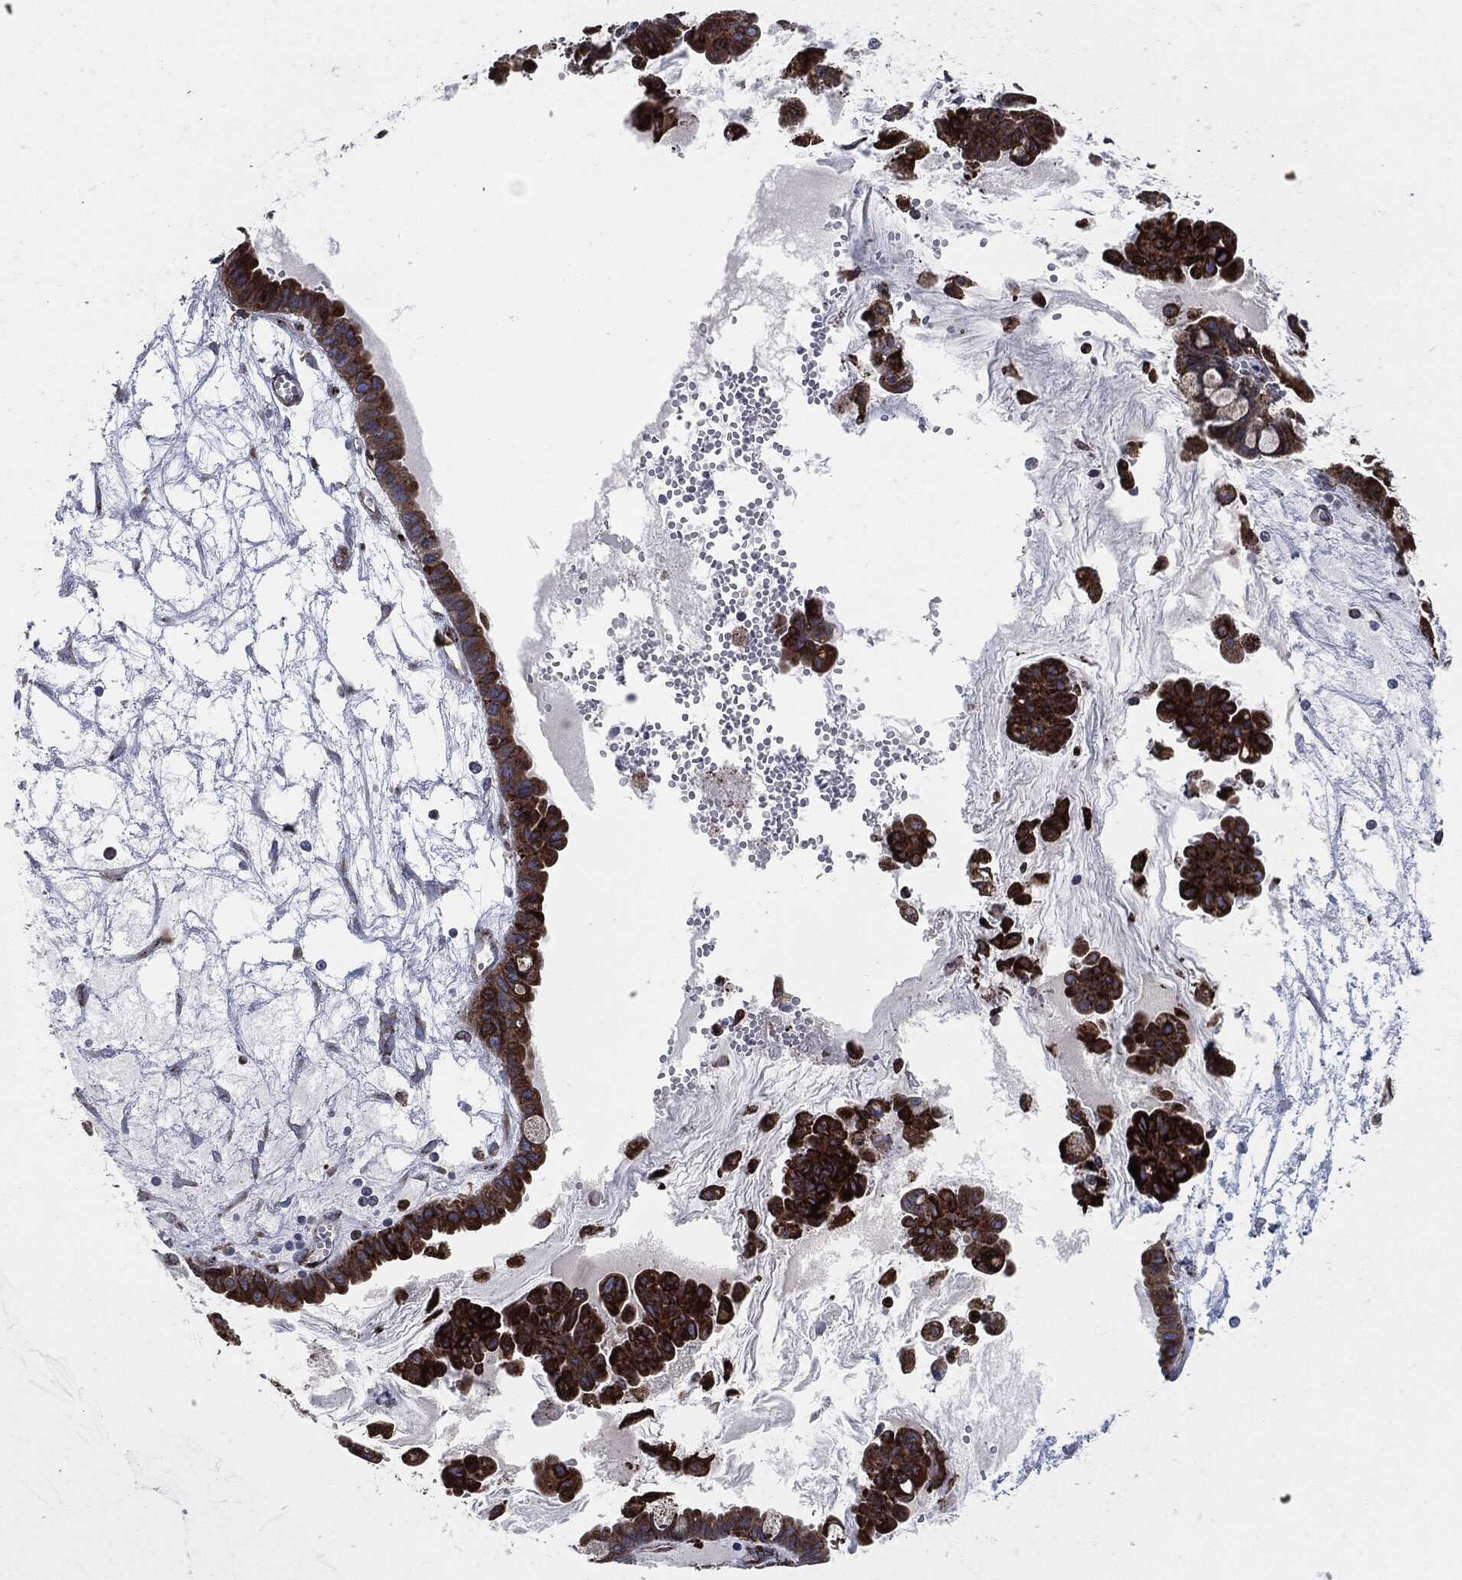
{"staining": {"intensity": "strong", "quantity": ">75%", "location": "cytoplasmic/membranous"}, "tissue": "ovarian cancer", "cell_type": "Tumor cells", "image_type": "cancer", "snomed": [{"axis": "morphology", "description": "Cystadenocarcinoma, mucinous, NOS"}, {"axis": "topography", "description": "Ovary"}], "caption": "An immunohistochemistry photomicrograph of neoplastic tissue is shown. Protein staining in brown highlights strong cytoplasmic/membranous positivity in ovarian cancer (mucinous cystadenocarcinoma) within tumor cells.", "gene": "CALR", "patient": {"sex": "female", "age": 63}}